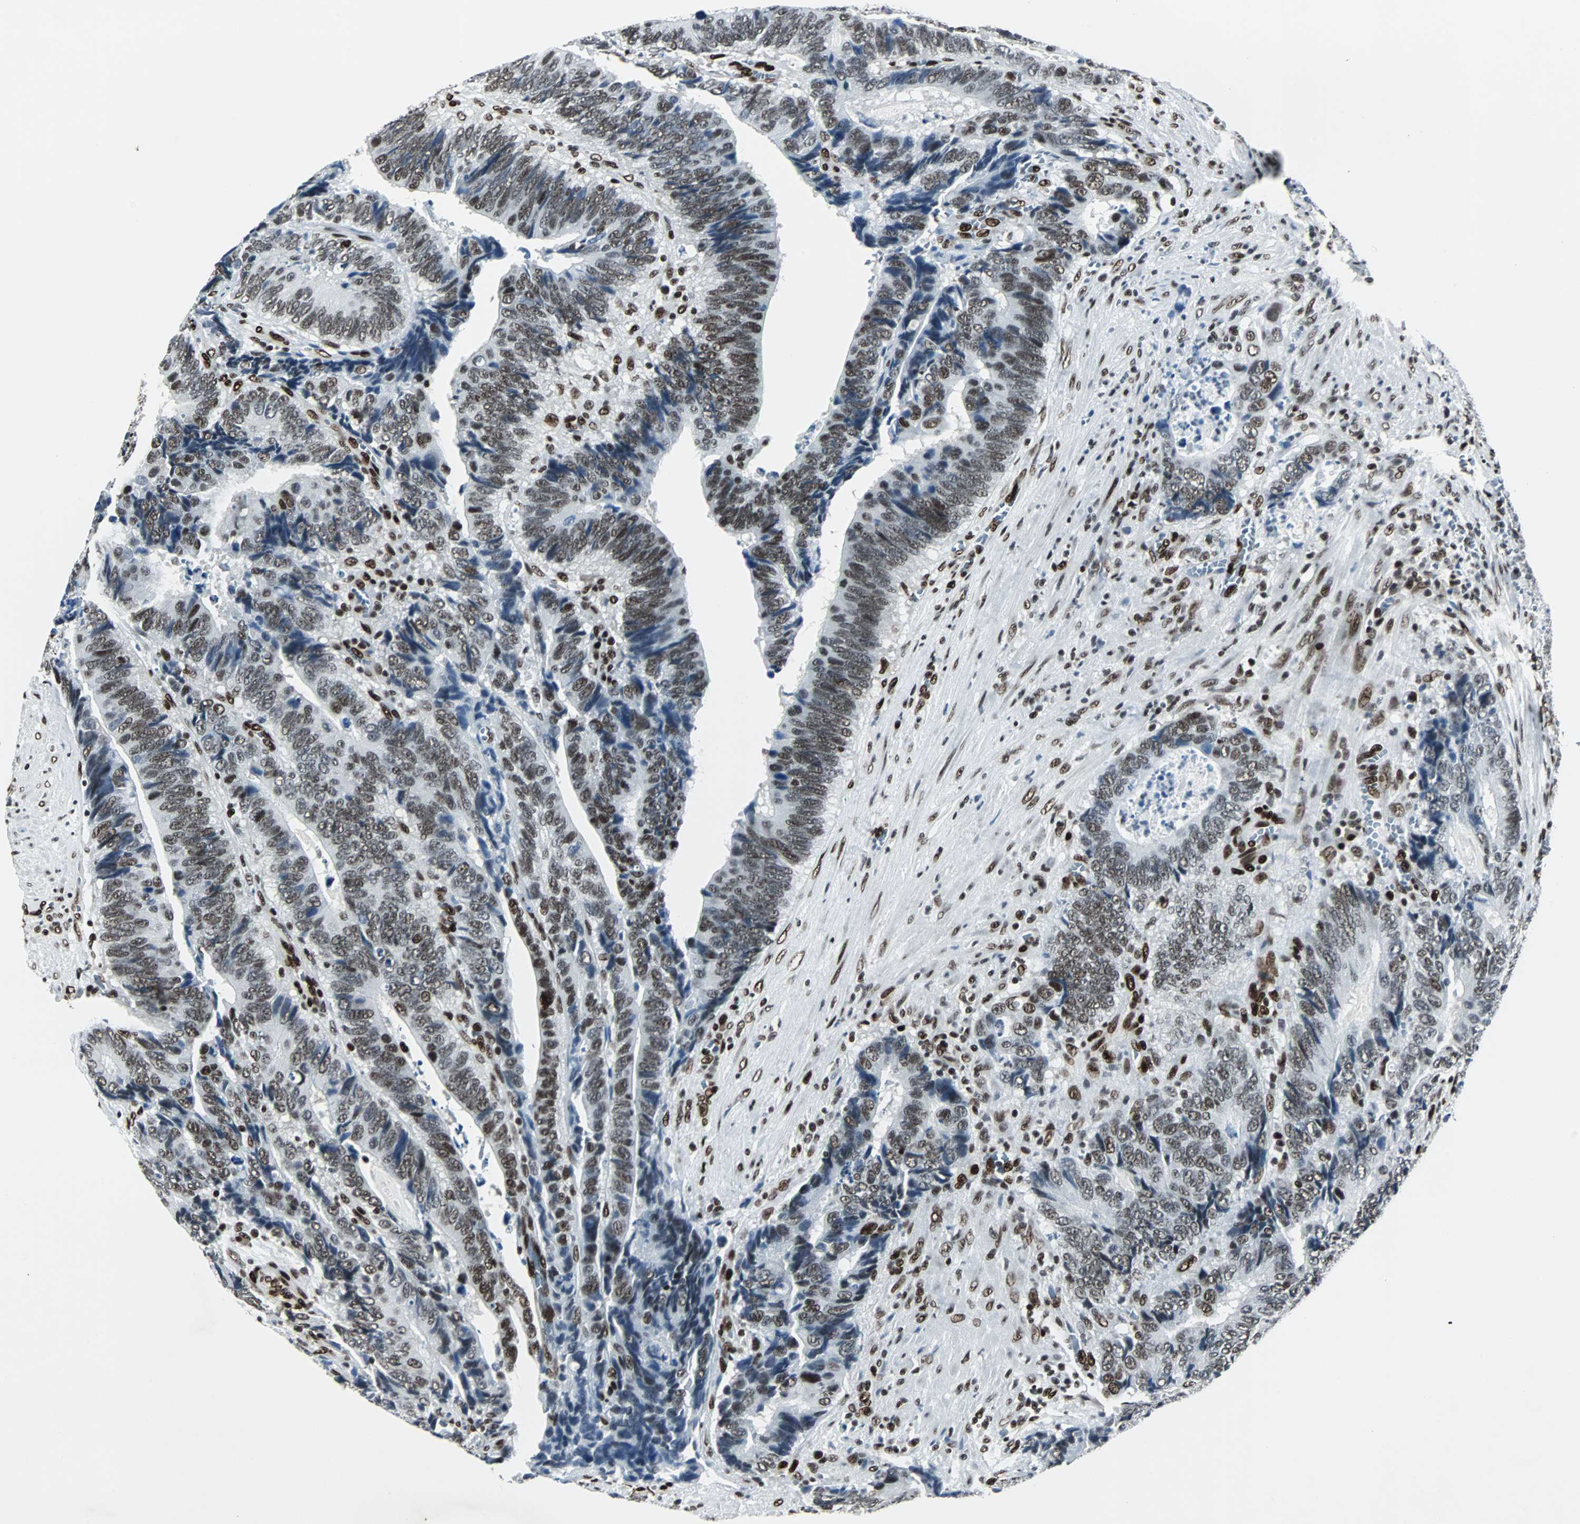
{"staining": {"intensity": "moderate", "quantity": ">75%", "location": "nuclear"}, "tissue": "colorectal cancer", "cell_type": "Tumor cells", "image_type": "cancer", "snomed": [{"axis": "morphology", "description": "Adenocarcinoma, NOS"}, {"axis": "topography", "description": "Colon"}], "caption": "Adenocarcinoma (colorectal) stained with immunohistochemistry (IHC) exhibits moderate nuclear expression in approximately >75% of tumor cells. (Brightfield microscopy of DAB IHC at high magnification).", "gene": "MEF2D", "patient": {"sex": "male", "age": 72}}